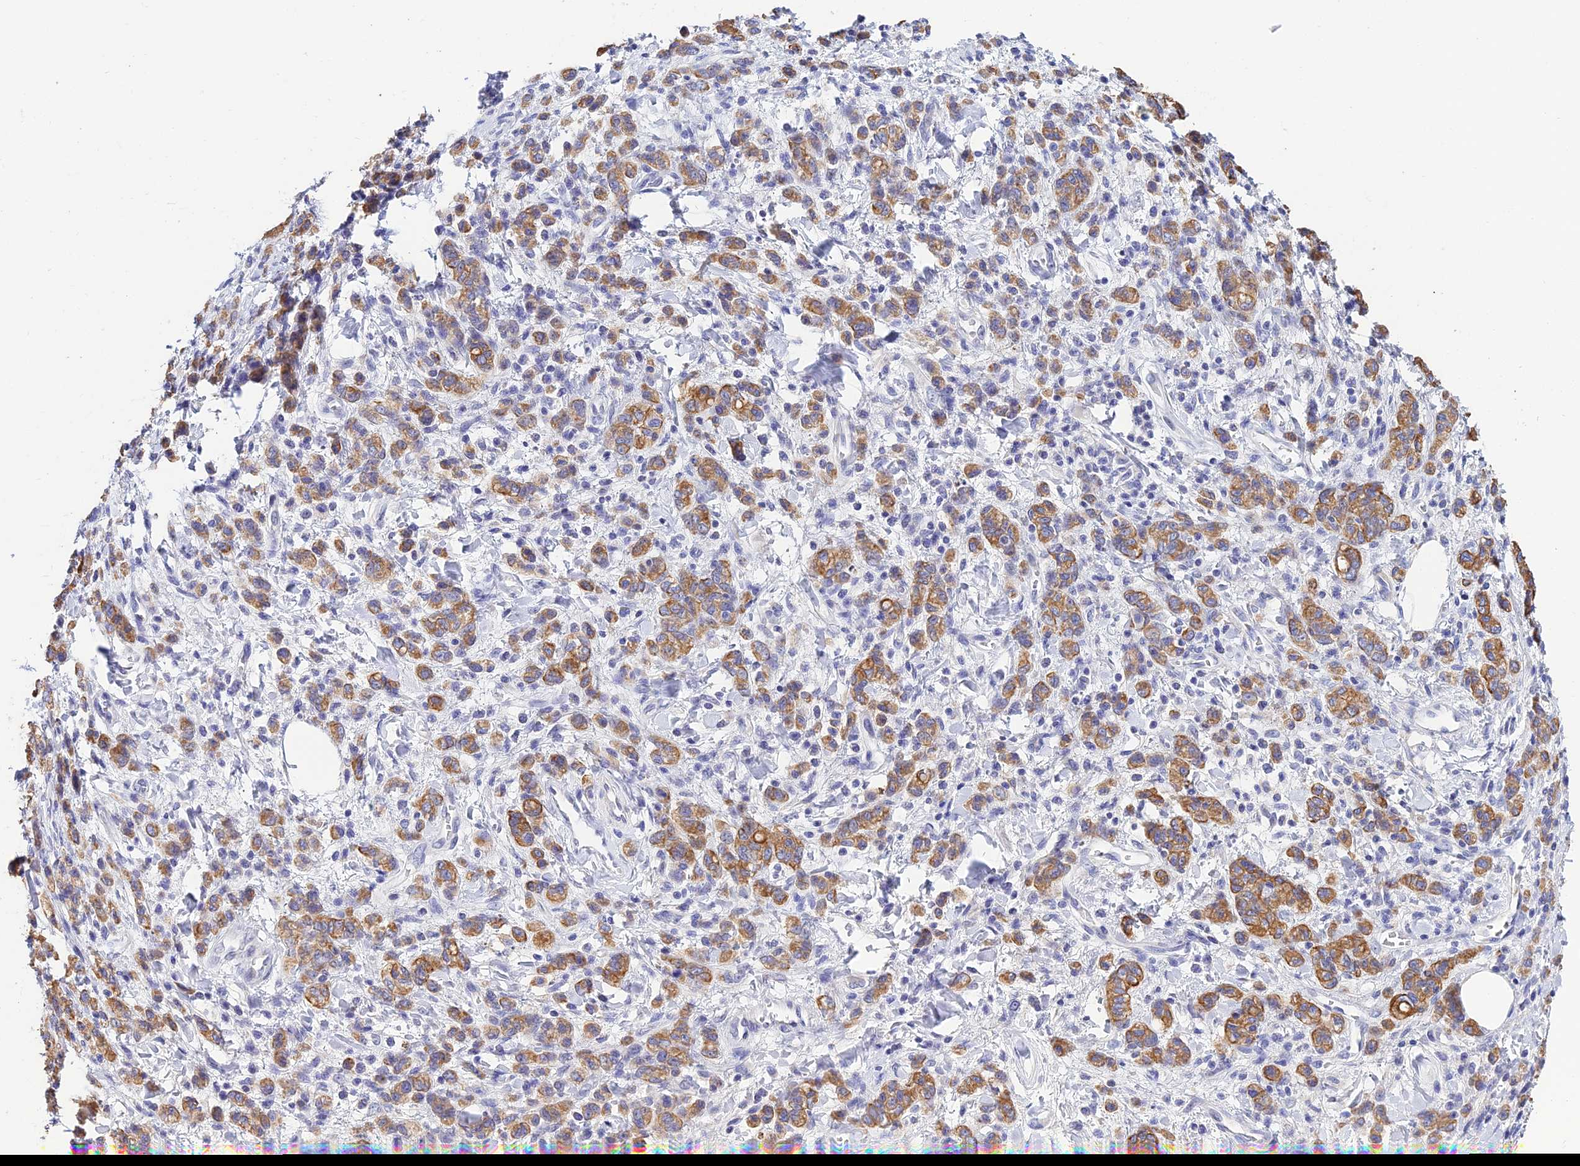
{"staining": {"intensity": "moderate", "quantity": ">75%", "location": "cytoplasmic/membranous"}, "tissue": "stomach cancer", "cell_type": "Tumor cells", "image_type": "cancer", "snomed": [{"axis": "morphology", "description": "Adenocarcinoma, NOS"}, {"axis": "topography", "description": "Stomach"}], "caption": "The micrograph reveals immunohistochemical staining of stomach cancer (adenocarcinoma). There is moderate cytoplasmic/membranous staining is identified in about >75% of tumor cells.", "gene": "ZXDA", "patient": {"sex": "male", "age": 77}}